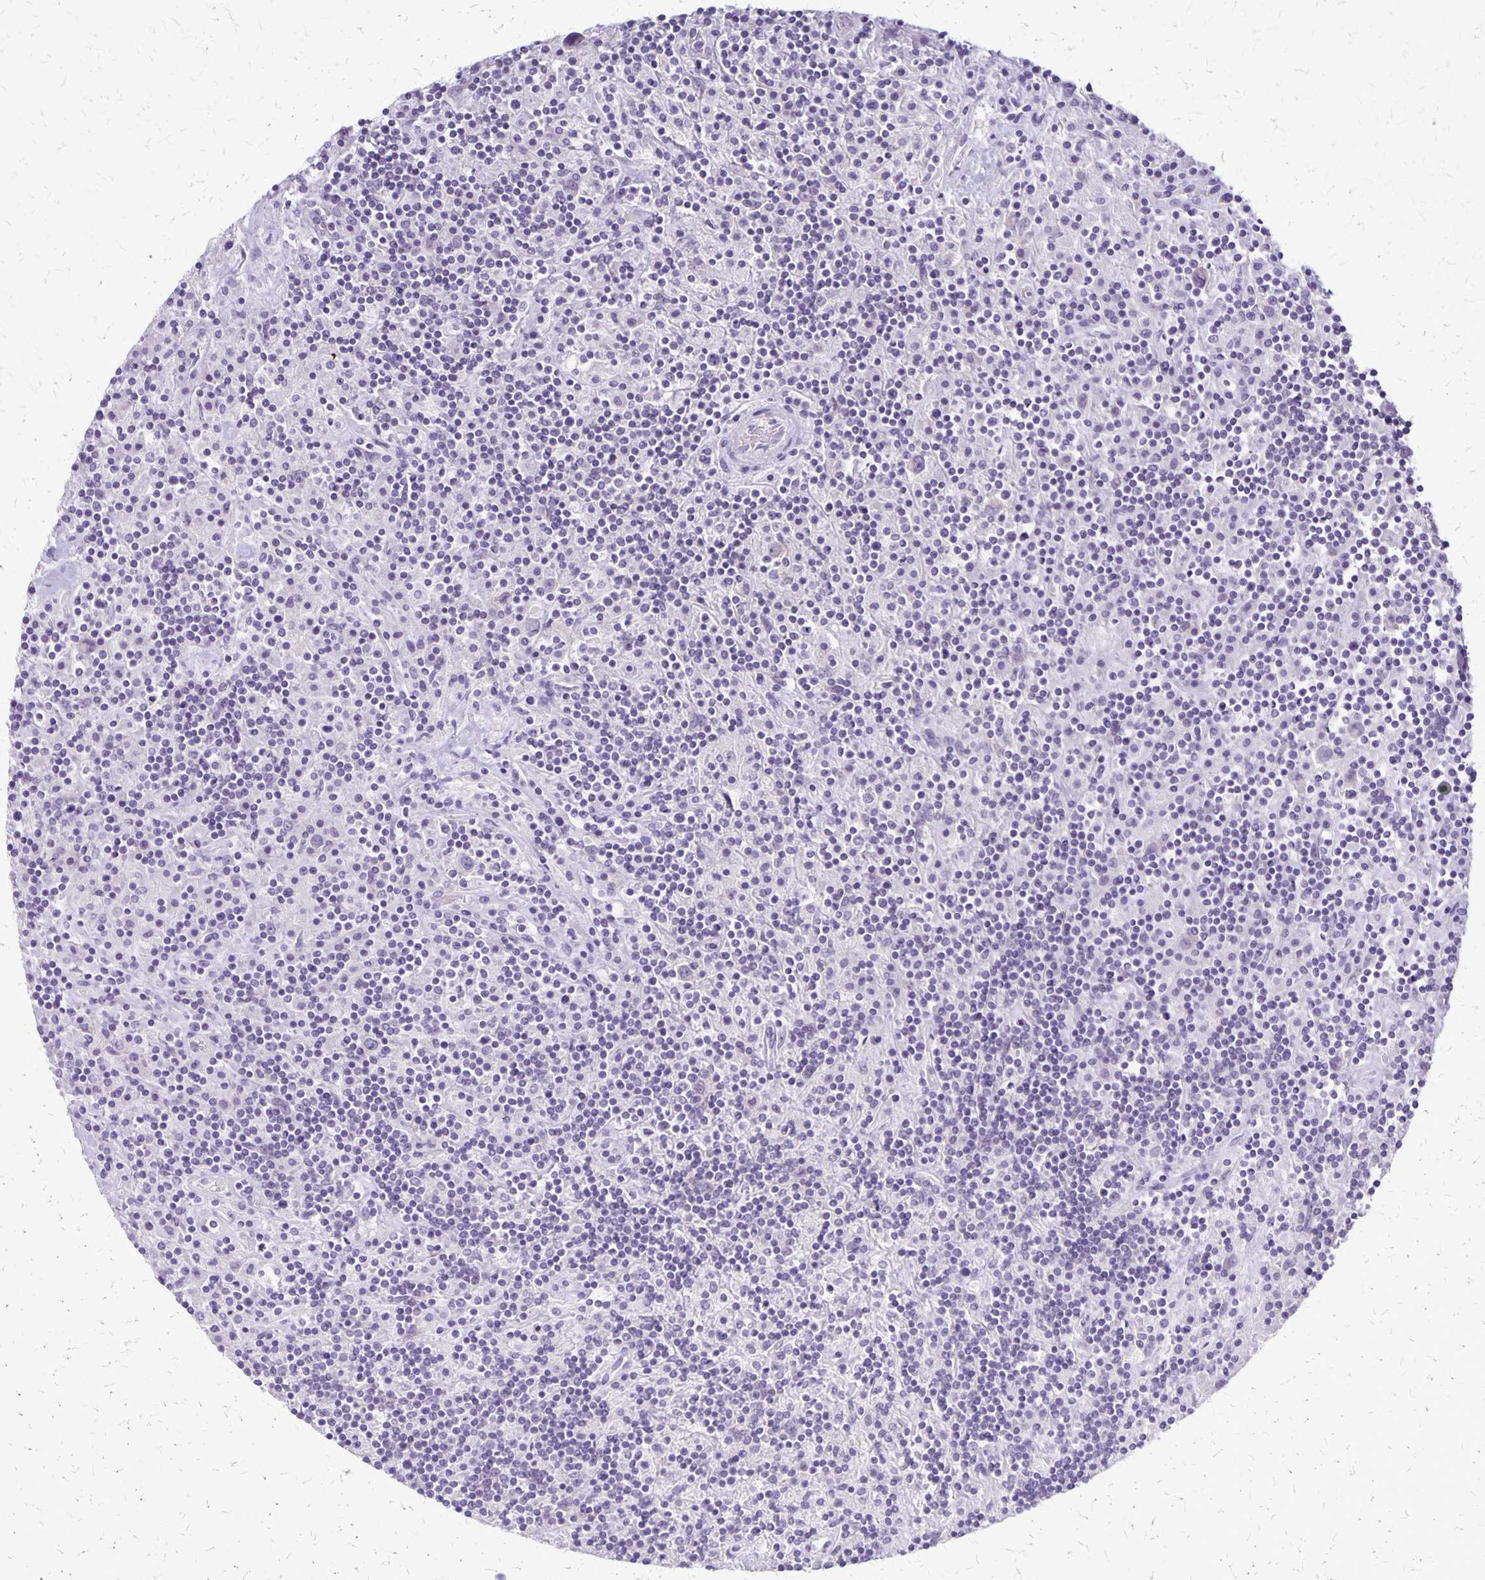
{"staining": {"intensity": "negative", "quantity": "none", "location": "none"}, "tissue": "lymphoma", "cell_type": "Tumor cells", "image_type": "cancer", "snomed": [{"axis": "morphology", "description": "Hodgkin's disease, NOS"}, {"axis": "topography", "description": "Lymph node"}], "caption": "Image shows no significant protein positivity in tumor cells of Hodgkin's disease.", "gene": "PLXNB3", "patient": {"sex": "male", "age": 70}}